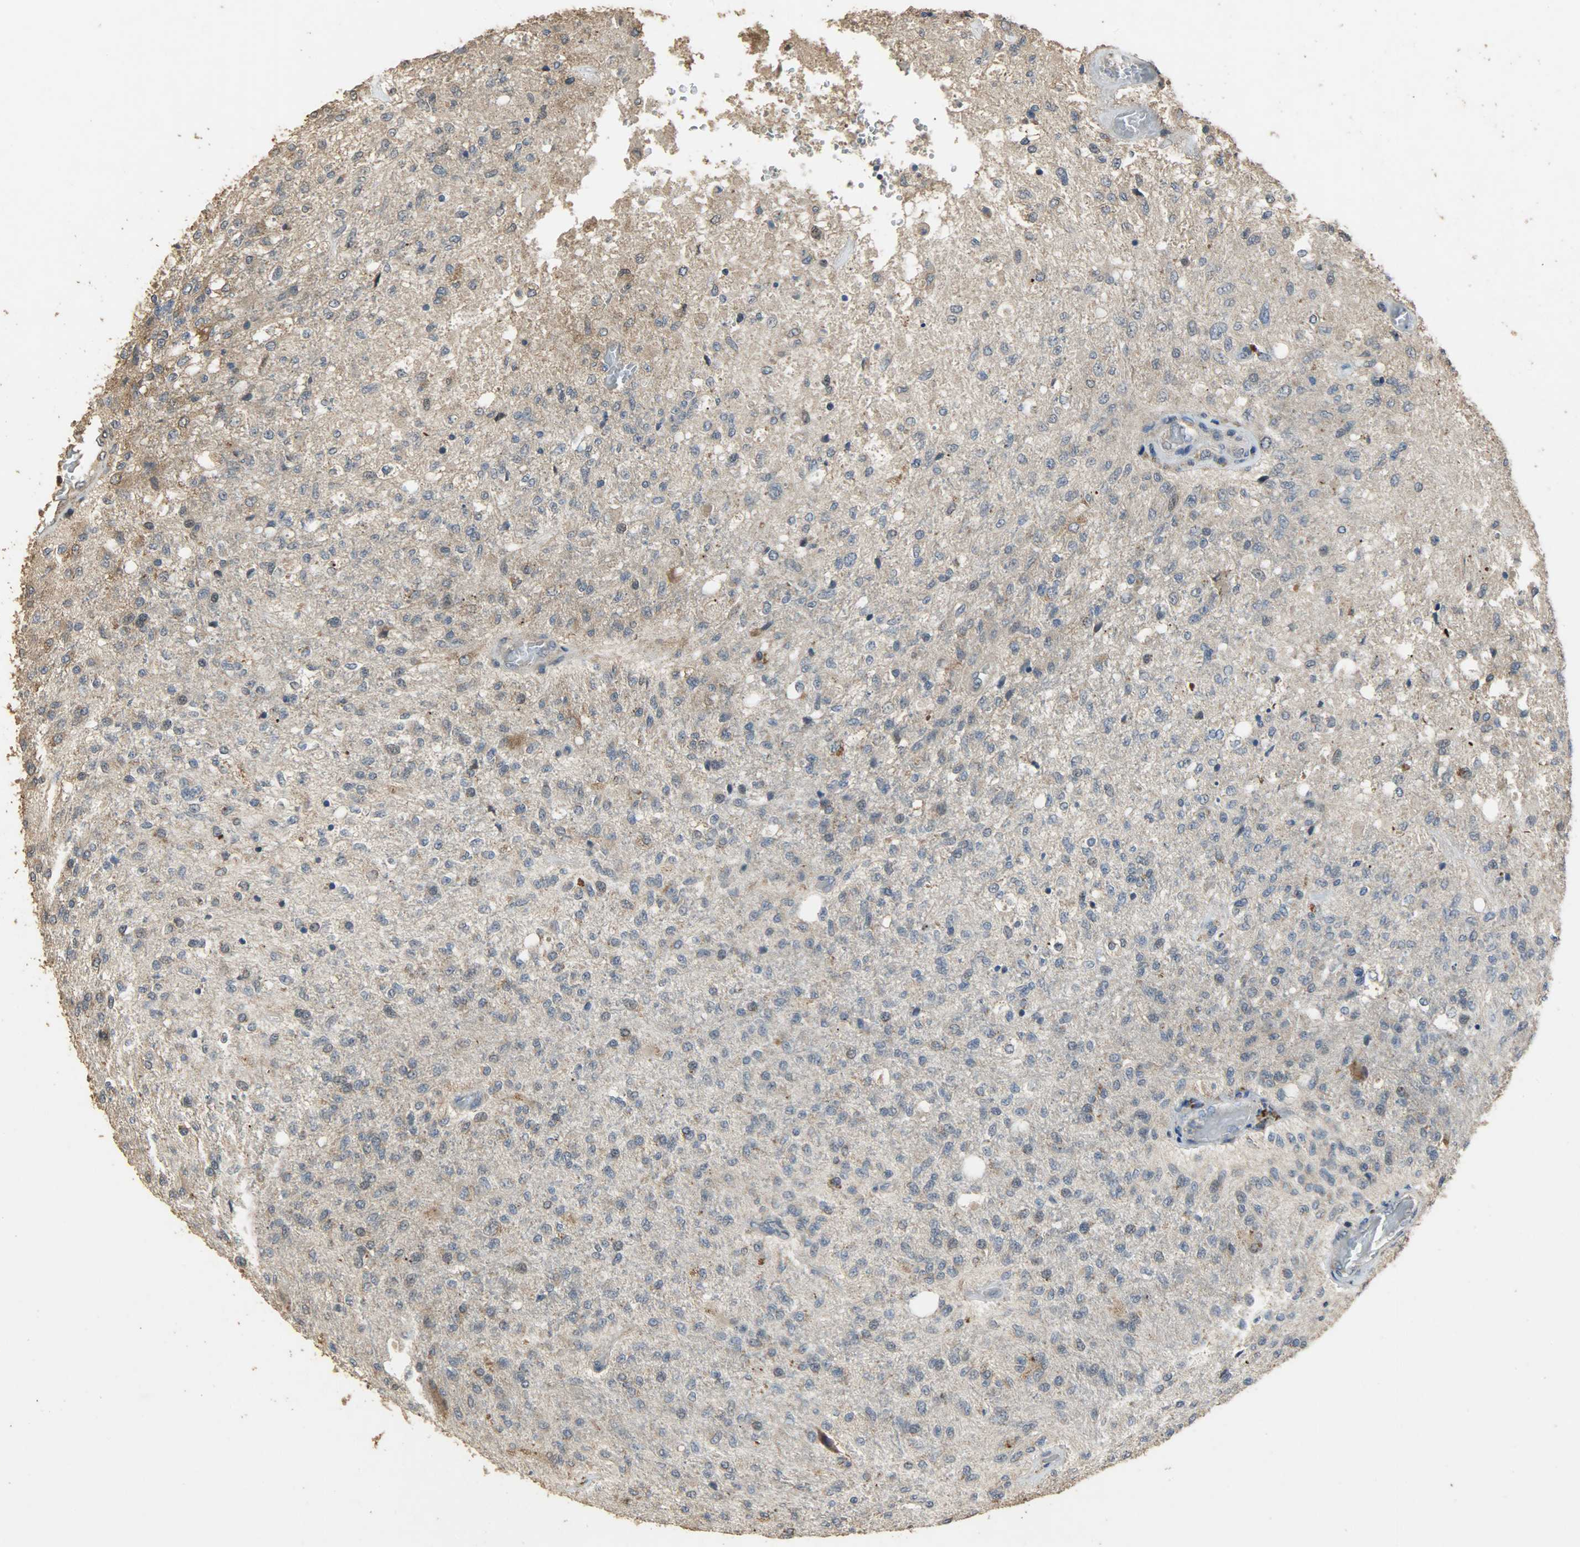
{"staining": {"intensity": "weak", "quantity": ">75%", "location": "cytoplasmic/membranous"}, "tissue": "glioma", "cell_type": "Tumor cells", "image_type": "cancer", "snomed": [{"axis": "morphology", "description": "Normal tissue, NOS"}, {"axis": "morphology", "description": "Glioma, malignant, High grade"}, {"axis": "topography", "description": "Cerebral cortex"}], "caption": "Approximately >75% of tumor cells in glioma demonstrate weak cytoplasmic/membranous protein staining as visualized by brown immunohistochemical staining.", "gene": "CDKN2C", "patient": {"sex": "male", "age": 77}}